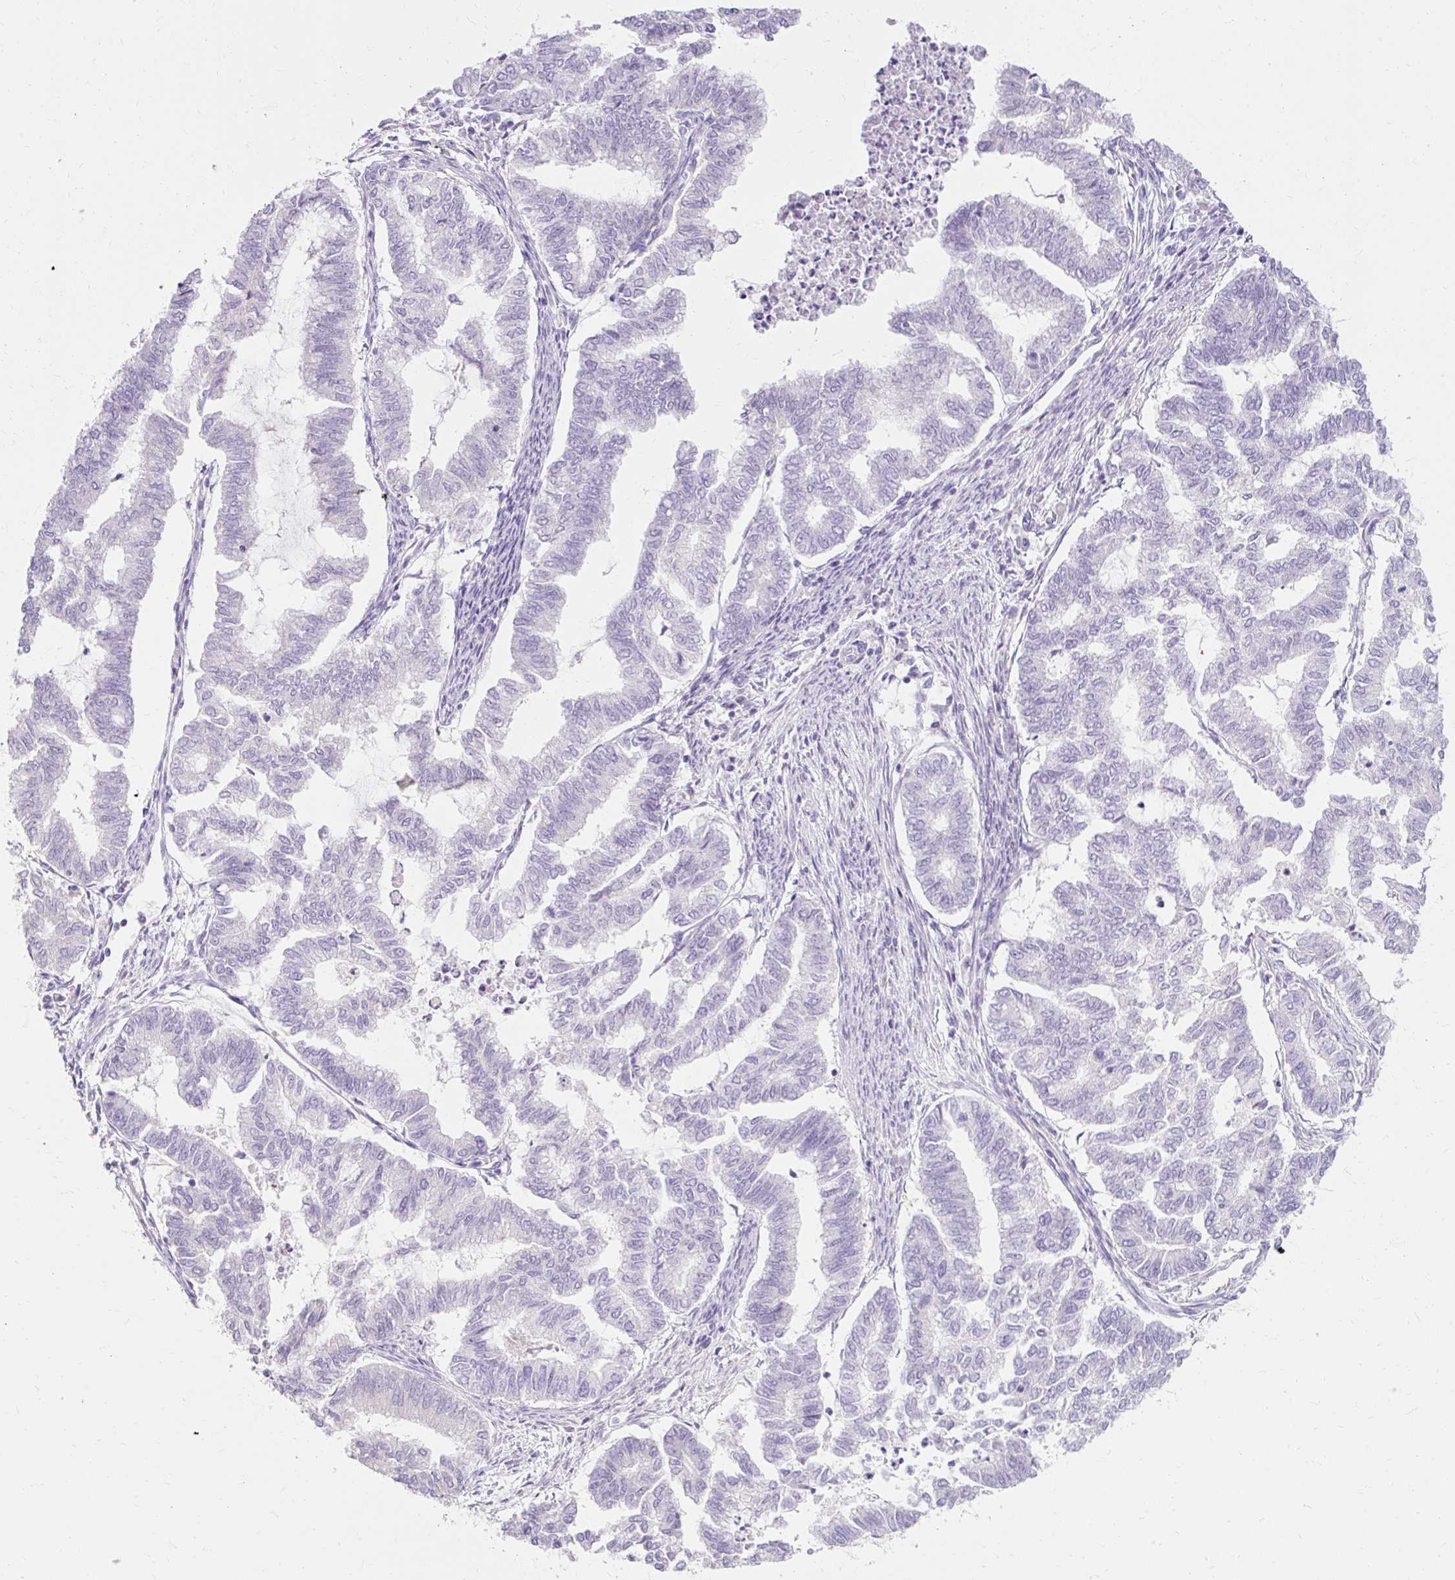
{"staining": {"intensity": "negative", "quantity": "none", "location": "none"}, "tissue": "endometrial cancer", "cell_type": "Tumor cells", "image_type": "cancer", "snomed": [{"axis": "morphology", "description": "Adenocarcinoma, NOS"}, {"axis": "topography", "description": "Endometrium"}], "caption": "This is a micrograph of immunohistochemistry staining of adenocarcinoma (endometrial), which shows no expression in tumor cells.", "gene": "TMEM213", "patient": {"sex": "female", "age": 79}}